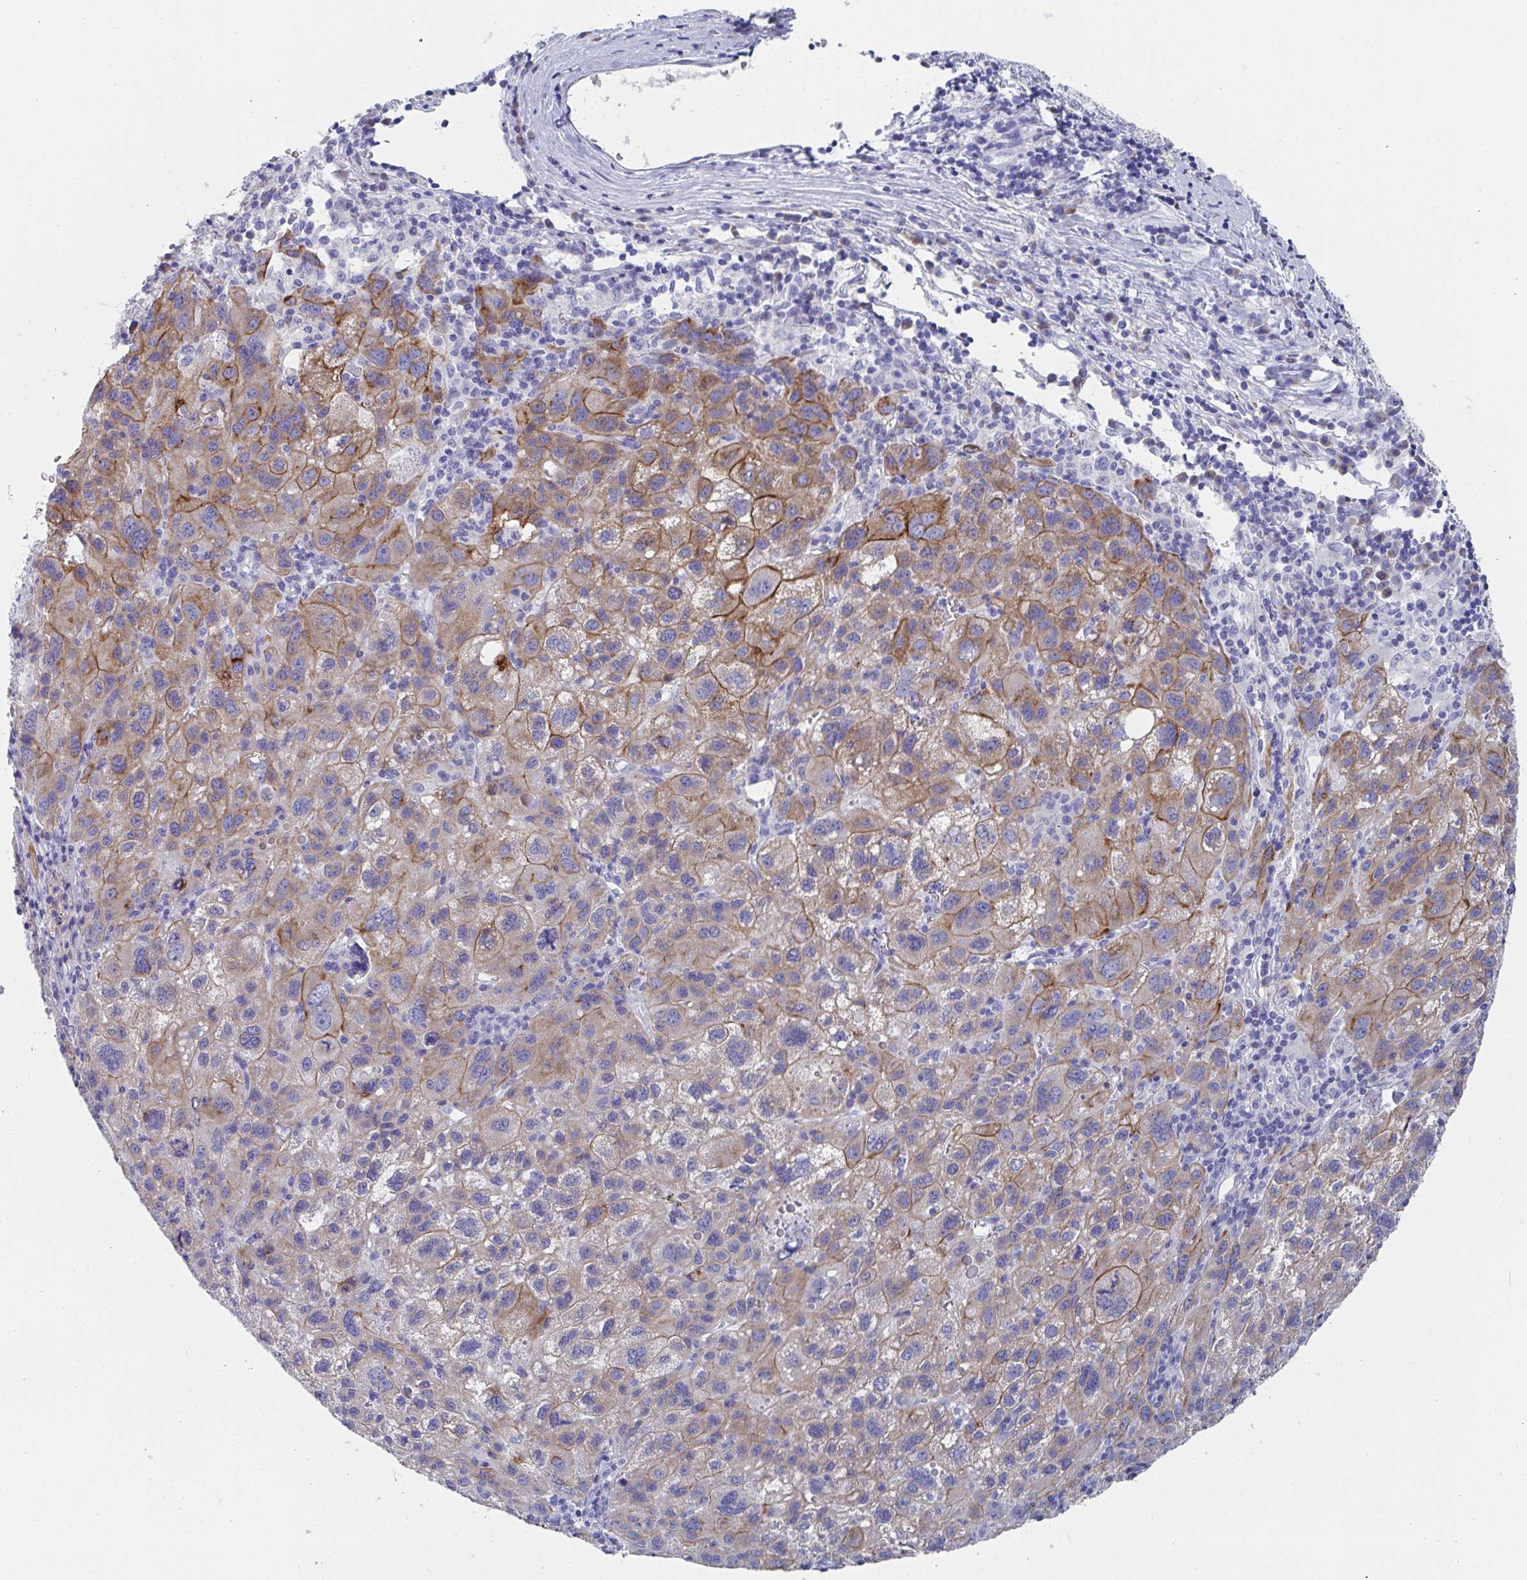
{"staining": {"intensity": "moderate", "quantity": "25%-75%", "location": "cytoplasmic/membranous"}, "tissue": "liver cancer", "cell_type": "Tumor cells", "image_type": "cancer", "snomed": [{"axis": "morphology", "description": "Carcinoma, Hepatocellular, NOS"}, {"axis": "topography", "description": "Liver"}], "caption": "A brown stain shows moderate cytoplasmic/membranous expression of a protein in human liver hepatocellular carcinoma tumor cells. (Stains: DAB in brown, nuclei in blue, Microscopy: brightfield microscopy at high magnification).", "gene": "CLDN8", "patient": {"sex": "female", "age": 77}}